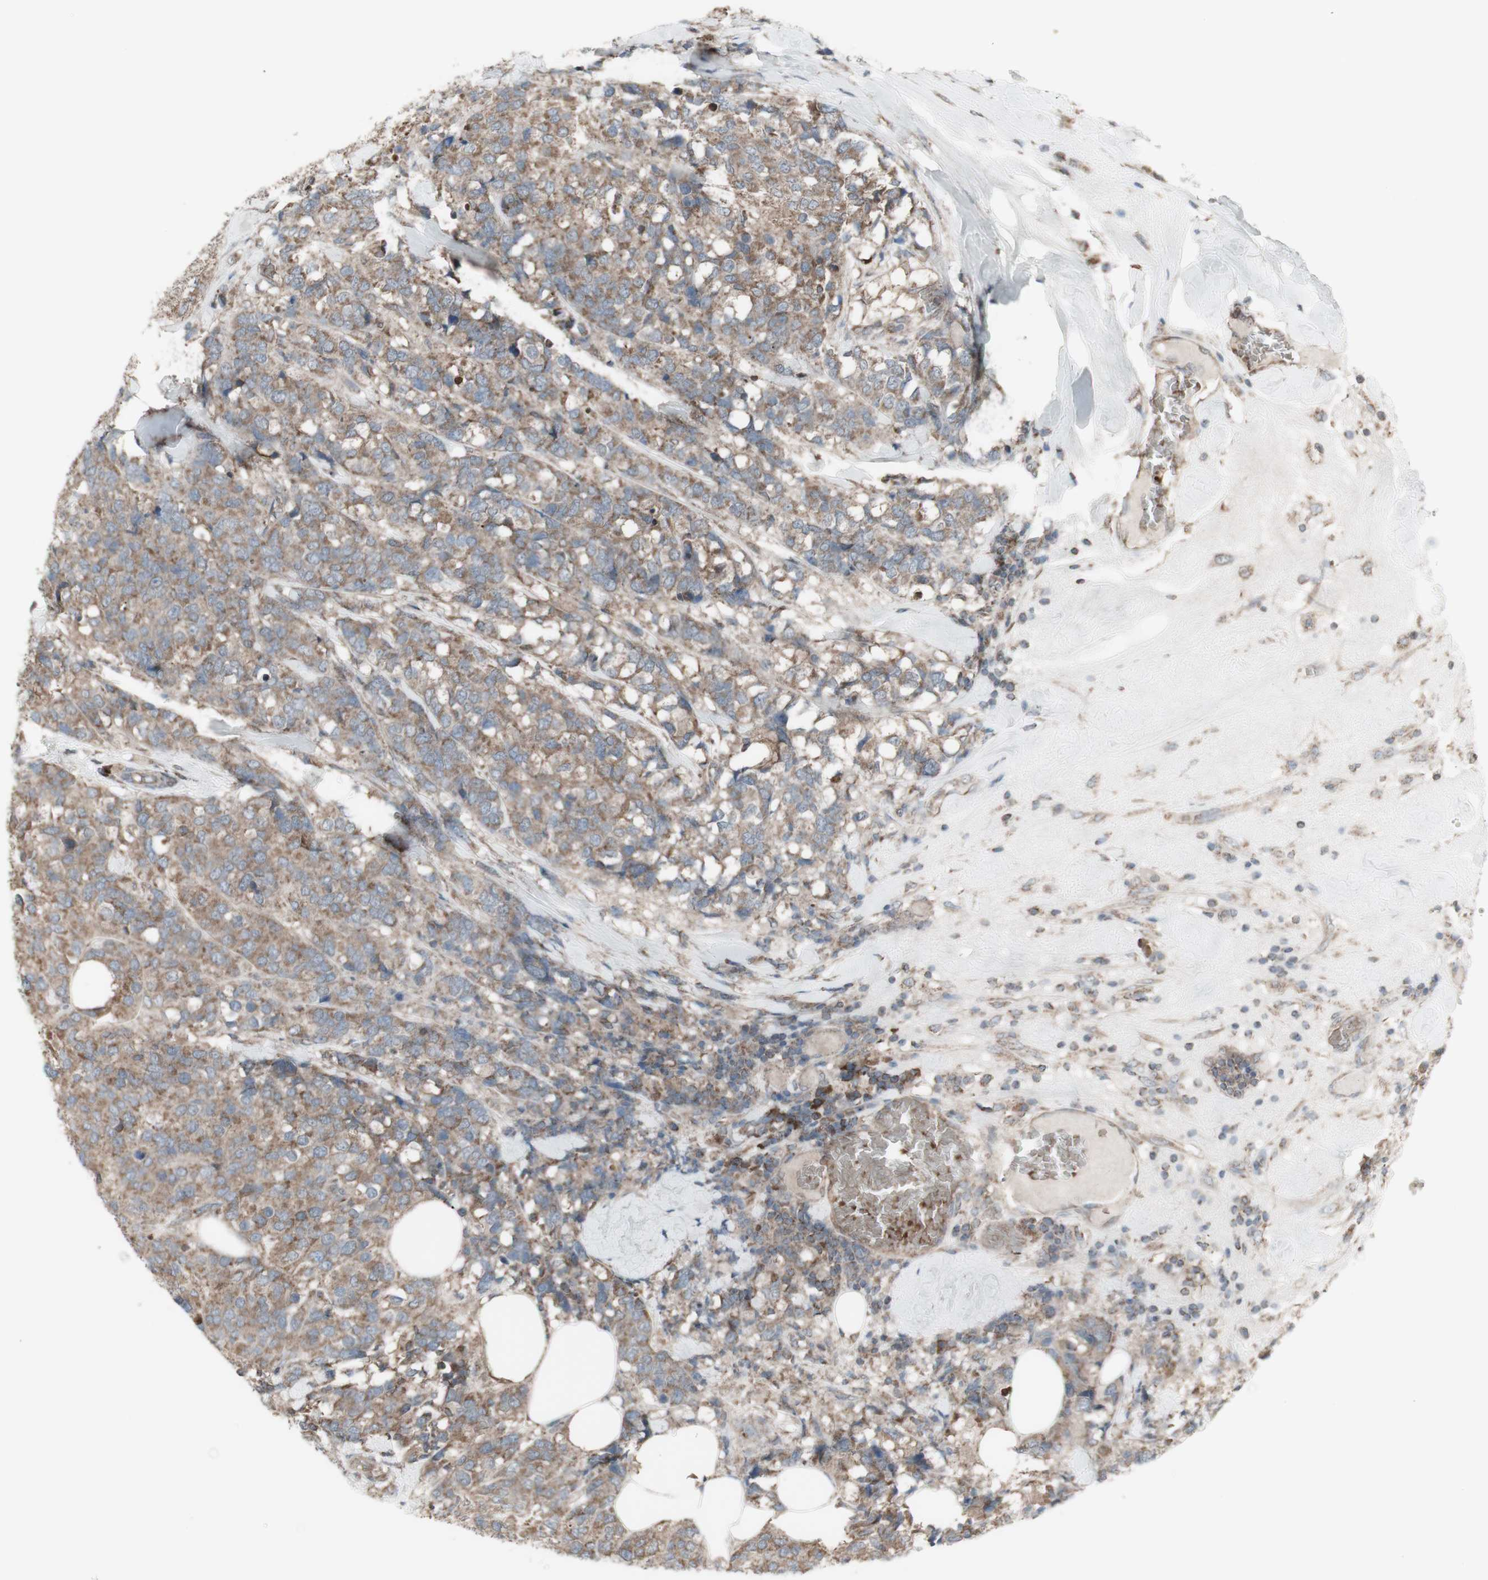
{"staining": {"intensity": "weak", "quantity": ">75%", "location": "cytoplasmic/membranous"}, "tissue": "breast cancer", "cell_type": "Tumor cells", "image_type": "cancer", "snomed": [{"axis": "morphology", "description": "Lobular carcinoma"}, {"axis": "topography", "description": "Breast"}], "caption": "Immunohistochemical staining of lobular carcinoma (breast) shows low levels of weak cytoplasmic/membranous positivity in about >75% of tumor cells.", "gene": "SHC1", "patient": {"sex": "female", "age": 59}}